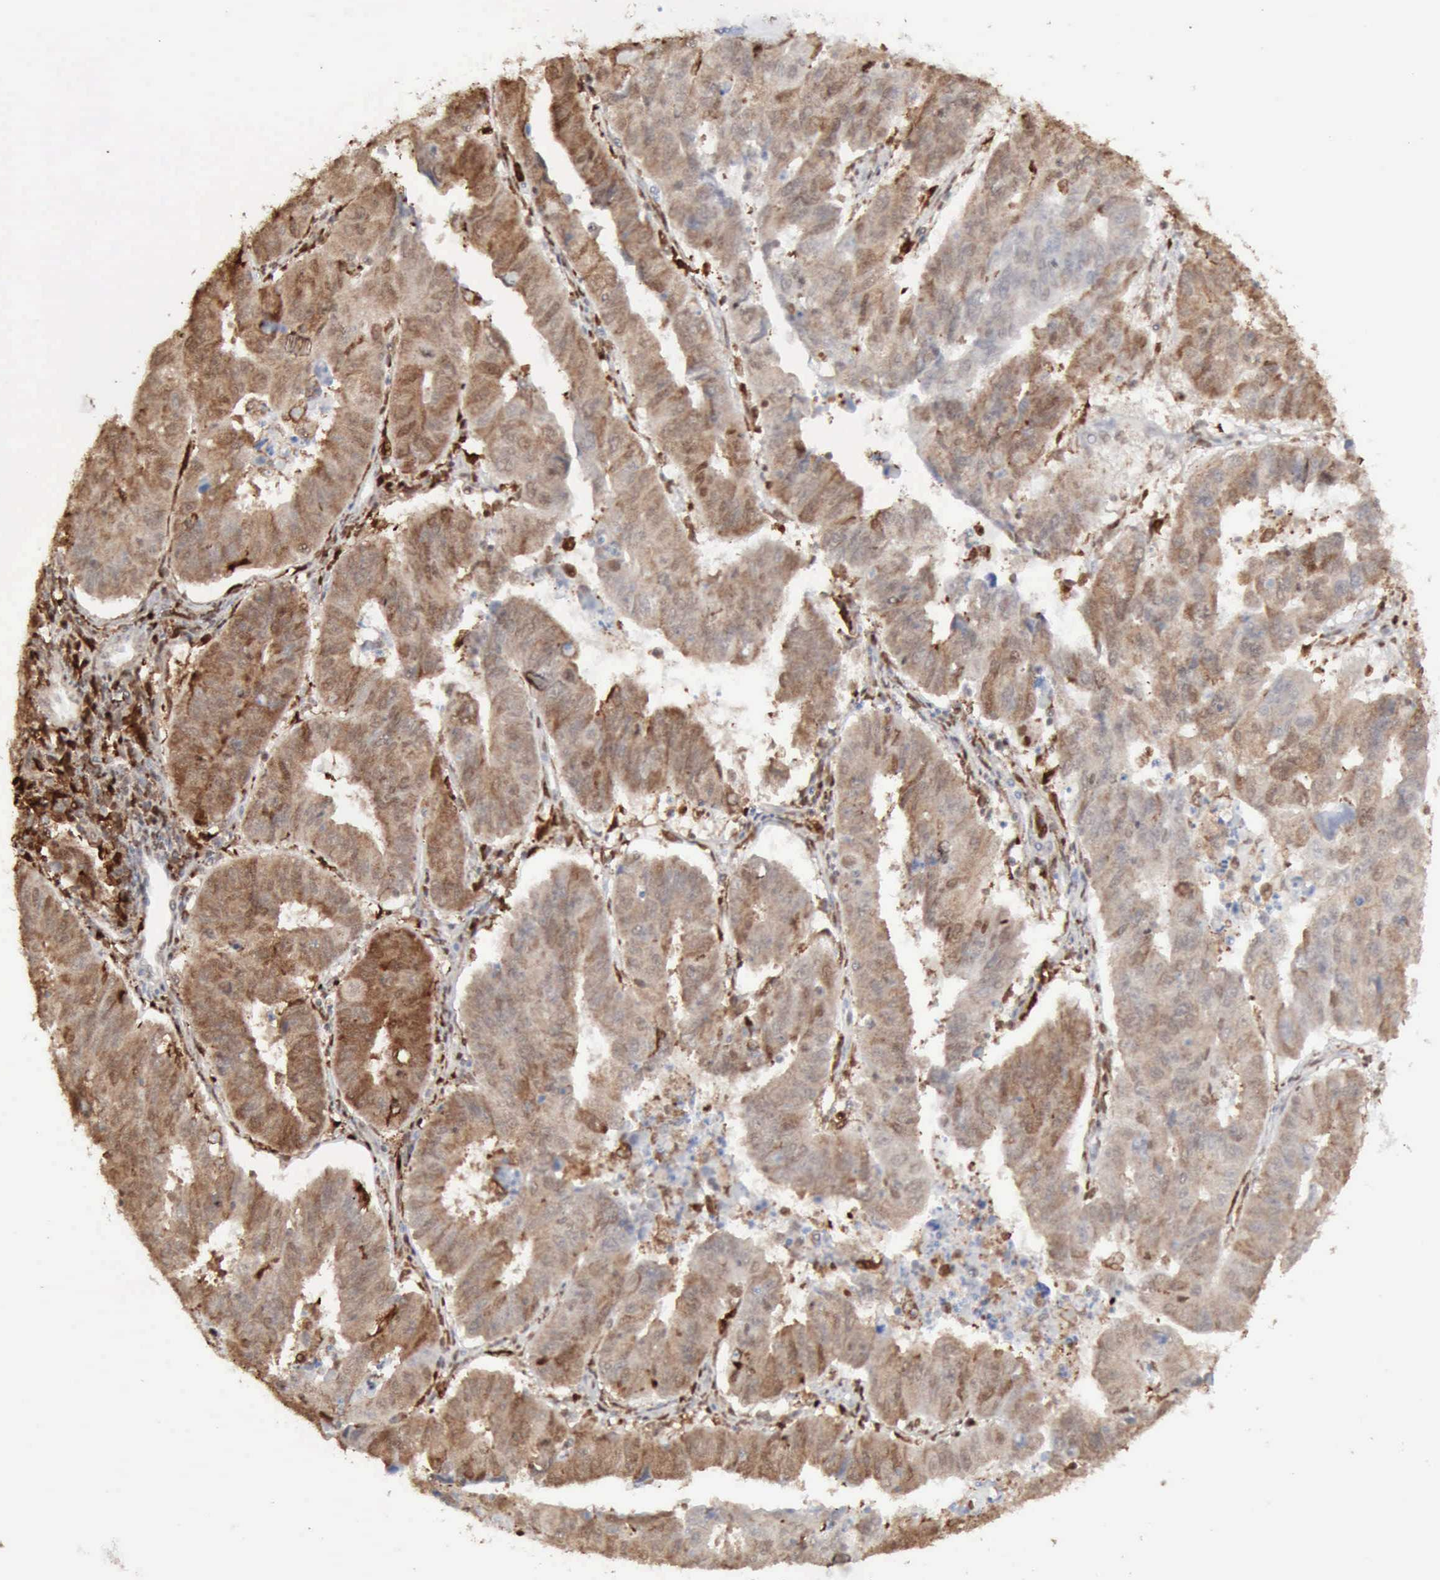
{"staining": {"intensity": "weak", "quantity": ">75%", "location": "cytoplasmic/membranous"}, "tissue": "endometrial cancer", "cell_type": "Tumor cells", "image_type": "cancer", "snomed": [{"axis": "morphology", "description": "Adenocarcinoma, NOS"}, {"axis": "topography", "description": "Endometrium"}], "caption": "Approximately >75% of tumor cells in adenocarcinoma (endometrial) exhibit weak cytoplasmic/membranous protein positivity as visualized by brown immunohistochemical staining.", "gene": "STAT1", "patient": {"sex": "female", "age": 42}}